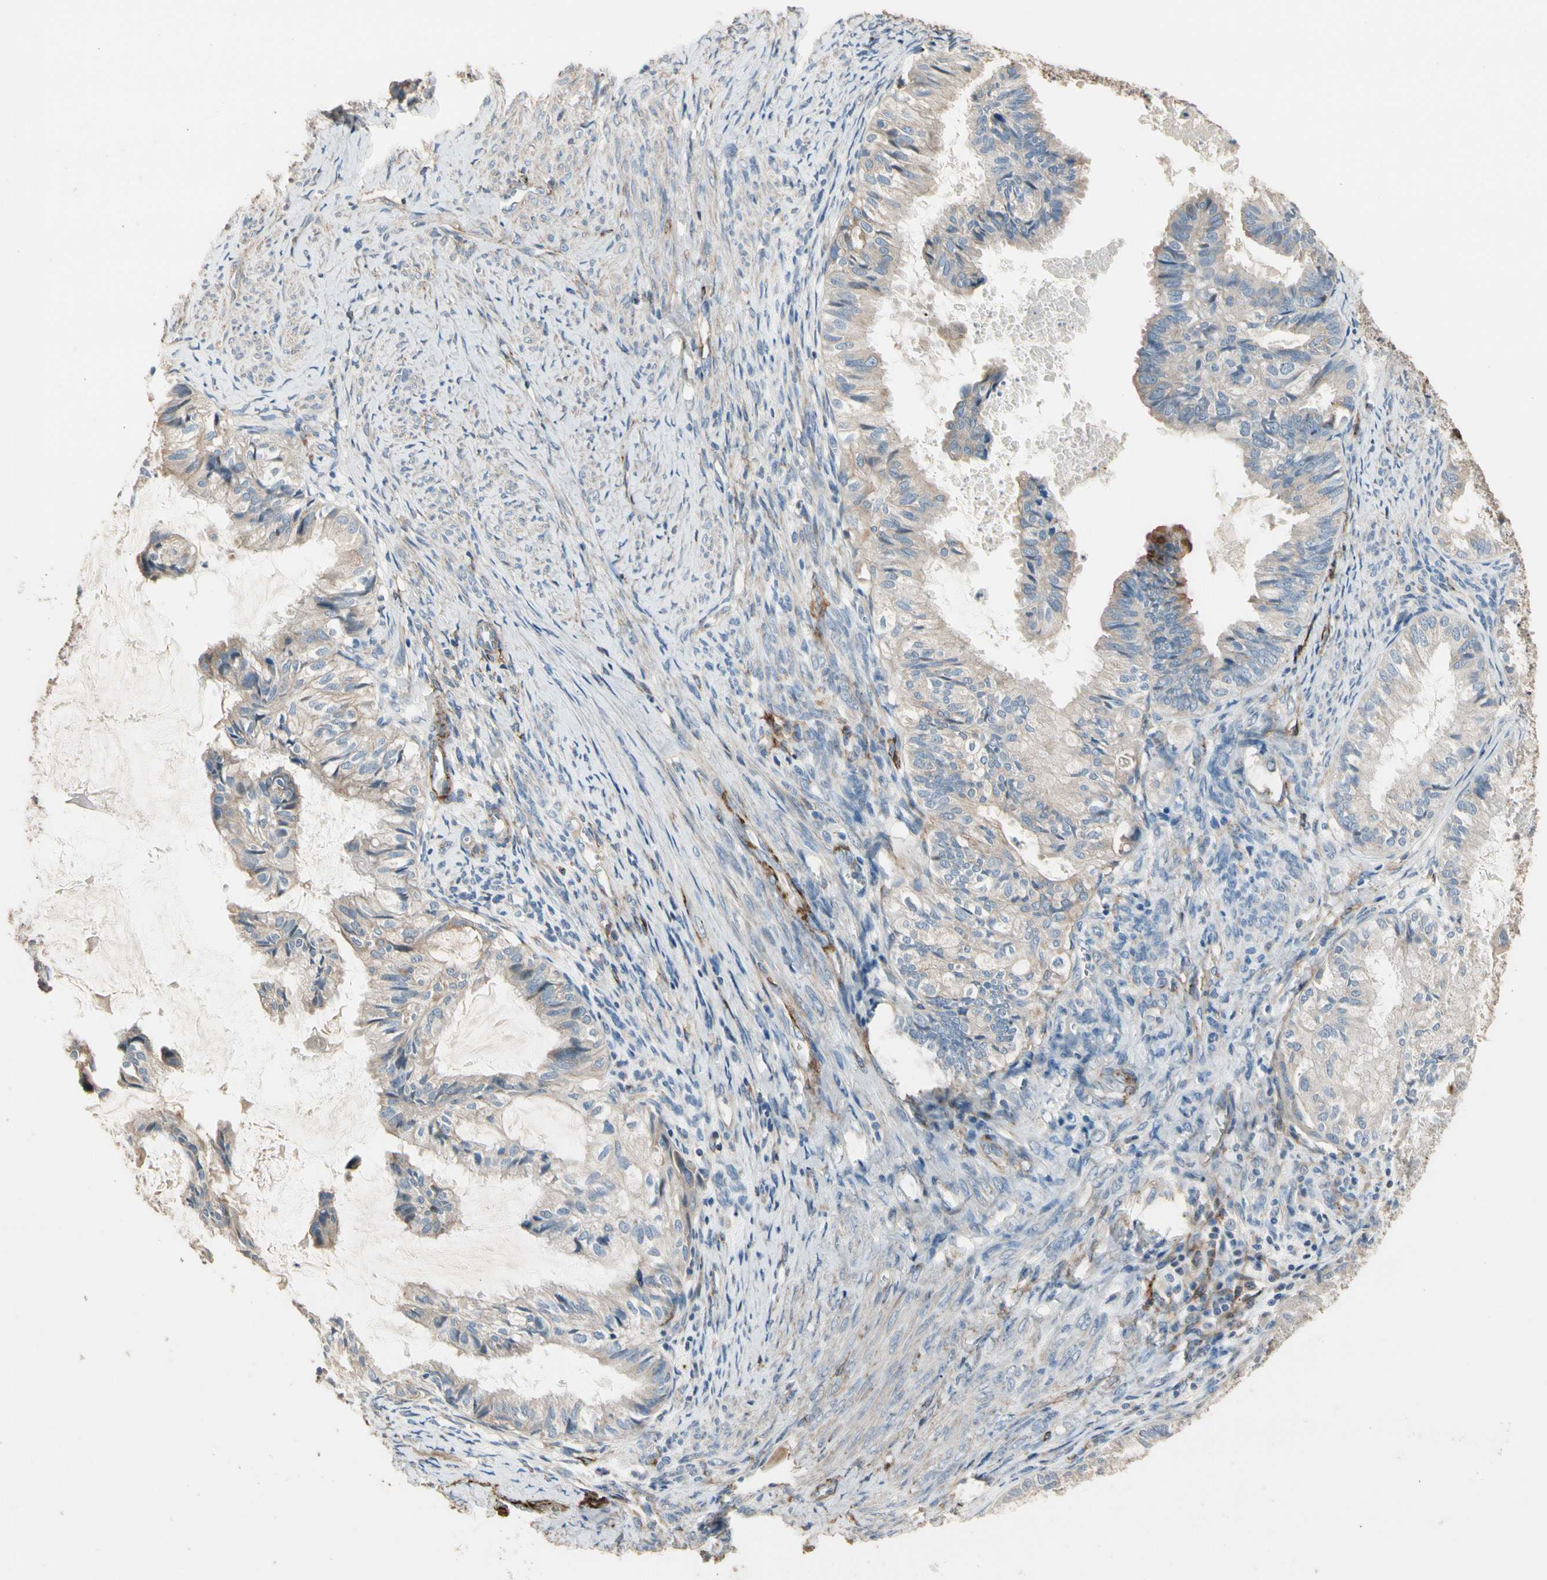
{"staining": {"intensity": "weak", "quantity": ">75%", "location": "cytoplasmic/membranous"}, "tissue": "cervical cancer", "cell_type": "Tumor cells", "image_type": "cancer", "snomed": [{"axis": "morphology", "description": "Normal tissue, NOS"}, {"axis": "morphology", "description": "Adenocarcinoma, NOS"}, {"axis": "topography", "description": "Cervix"}, {"axis": "topography", "description": "Endometrium"}], "caption": "The image displays a brown stain indicating the presence of a protein in the cytoplasmic/membranous of tumor cells in cervical cancer. The staining was performed using DAB (3,3'-diaminobenzidine), with brown indicating positive protein expression. Nuclei are stained blue with hematoxylin.", "gene": "SUSD2", "patient": {"sex": "female", "age": 86}}